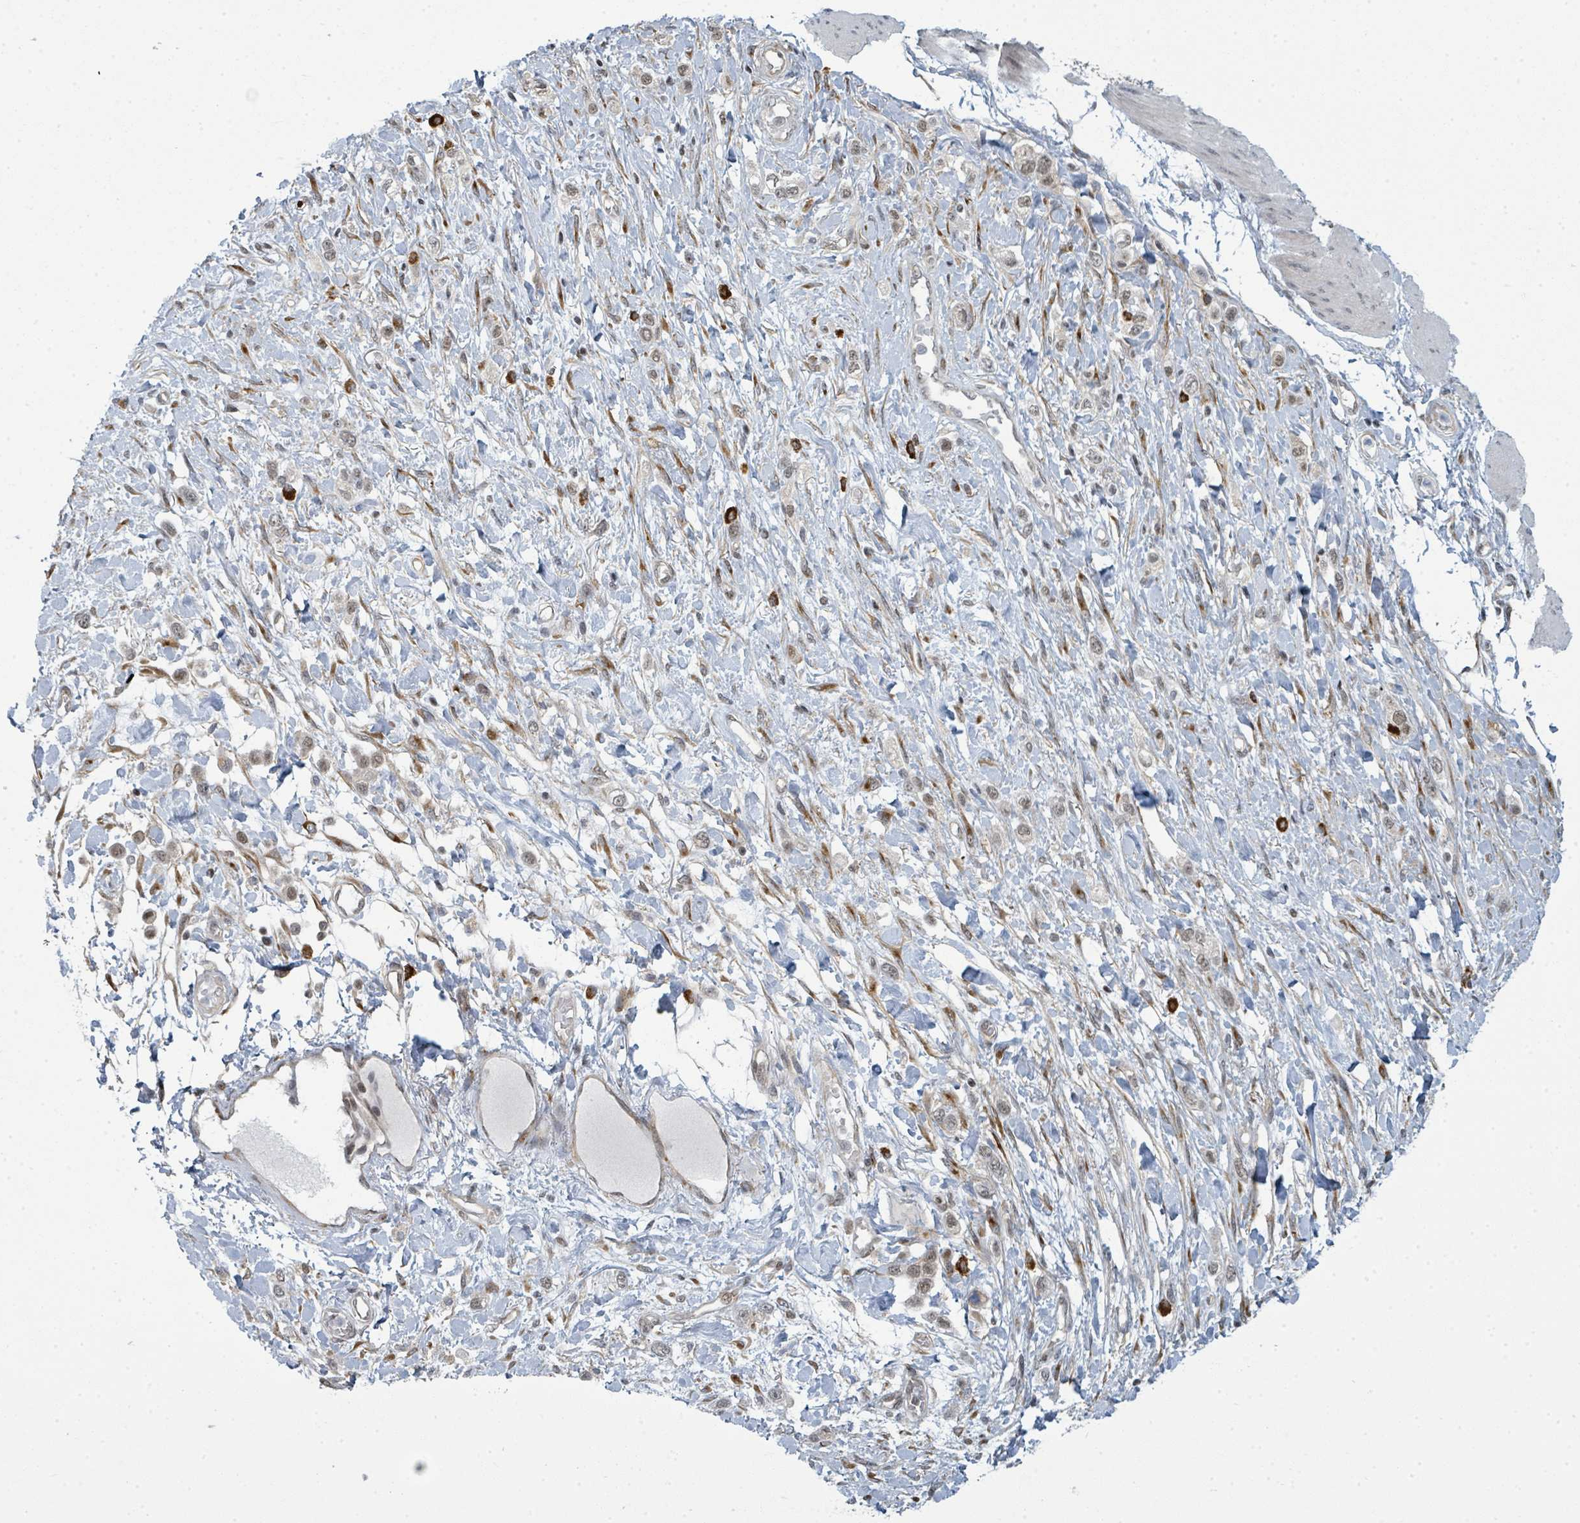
{"staining": {"intensity": "weak", "quantity": "25%-75%", "location": "cytoplasmic/membranous"}, "tissue": "stomach cancer", "cell_type": "Tumor cells", "image_type": "cancer", "snomed": [{"axis": "morphology", "description": "Adenocarcinoma, NOS"}, {"axis": "topography", "description": "Stomach"}], "caption": "This is a histology image of immunohistochemistry staining of adenocarcinoma (stomach), which shows weak staining in the cytoplasmic/membranous of tumor cells.", "gene": "PSMG2", "patient": {"sex": "female", "age": 65}}